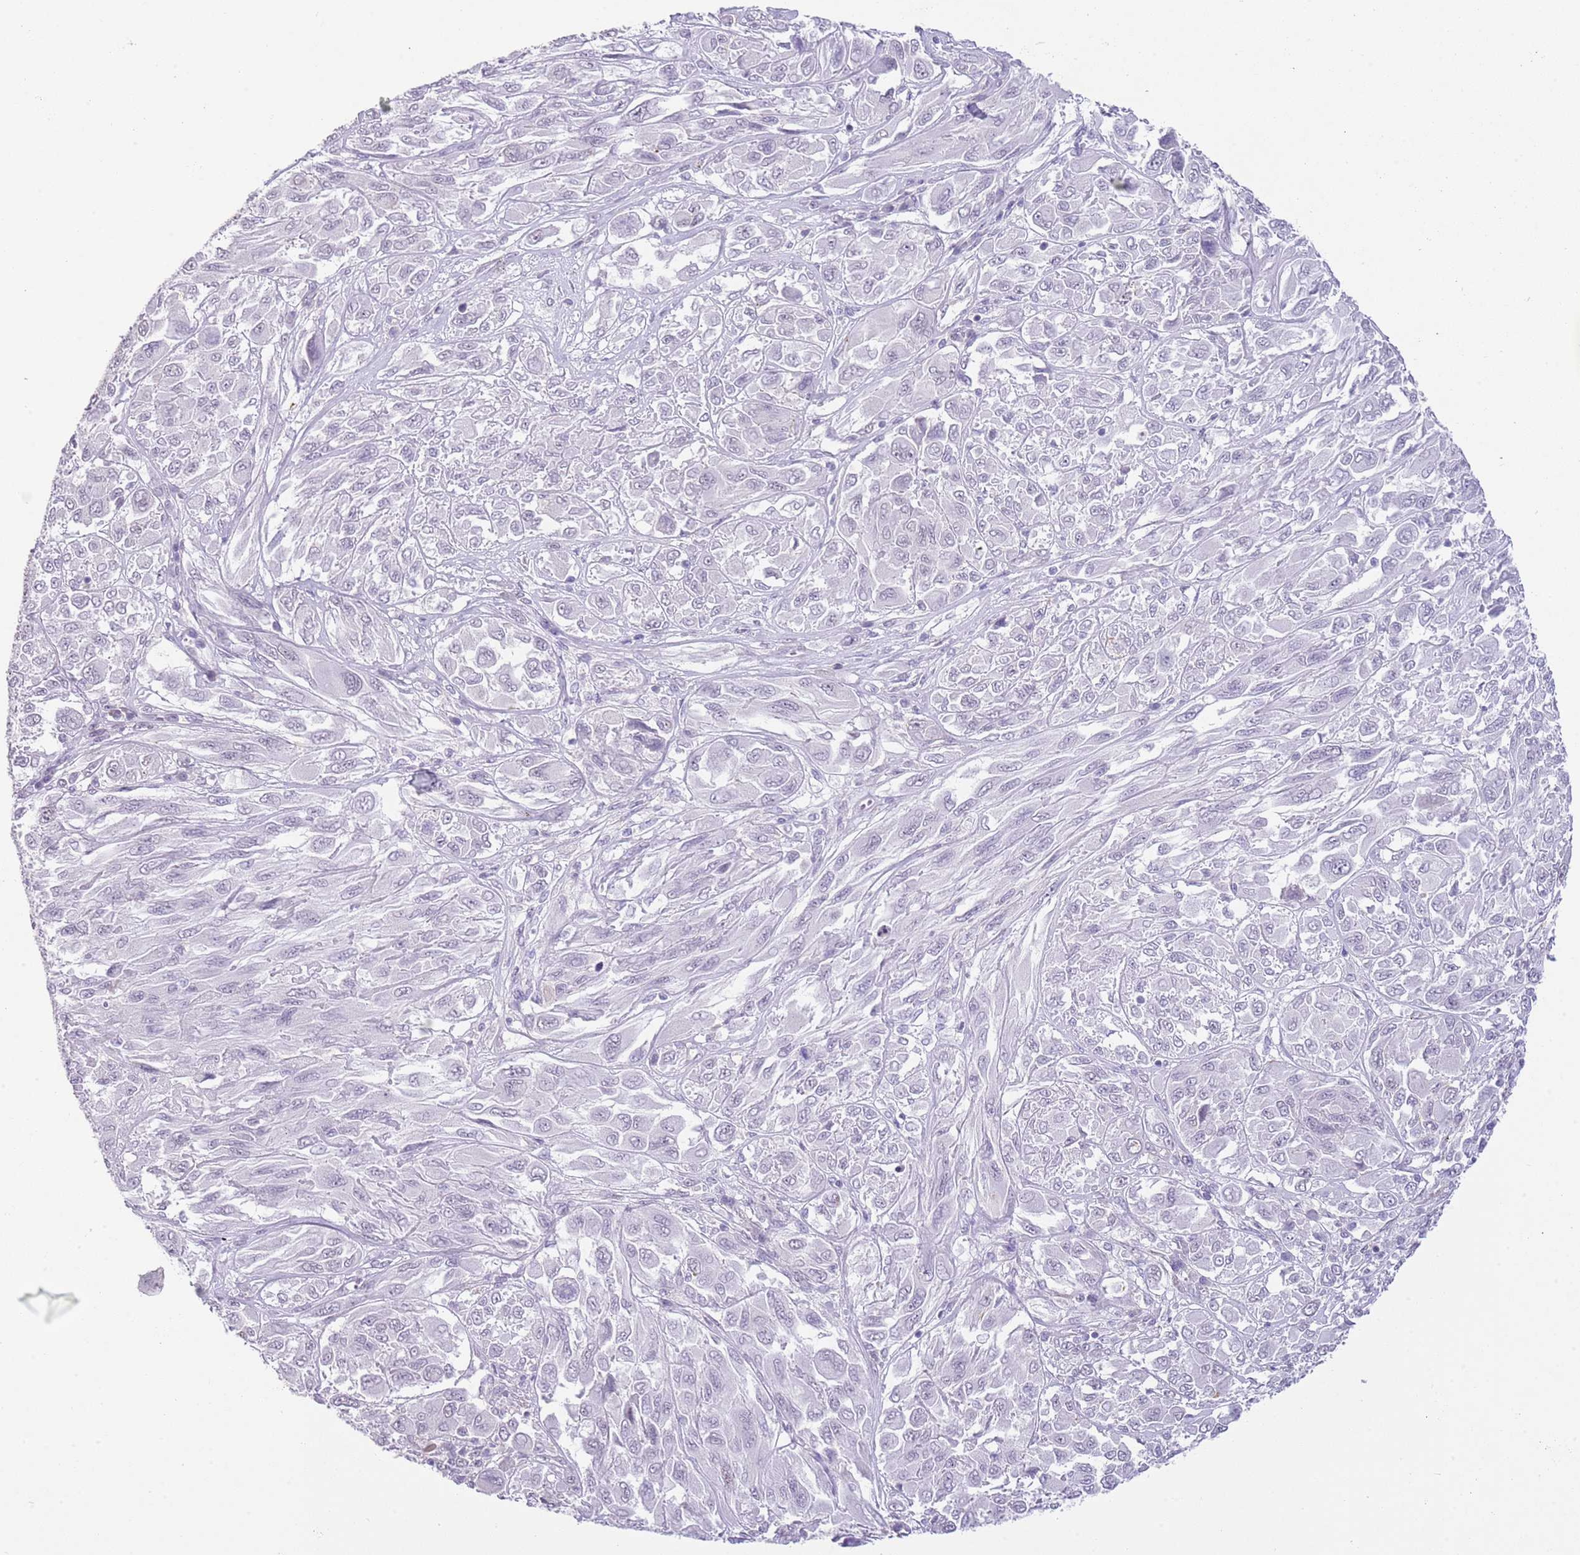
{"staining": {"intensity": "negative", "quantity": "none", "location": "none"}, "tissue": "melanoma", "cell_type": "Tumor cells", "image_type": "cancer", "snomed": [{"axis": "morphology", "description": "Malignant melanoma, NOS"}, {"axis": "topography", "description": "Skin"}], "caption": "Human malignant melanoma stained for a protein using IHC shows no positivity in tumor cells.", "gene": "MIDN", "patient": {"sex": "female", "age": 91}}